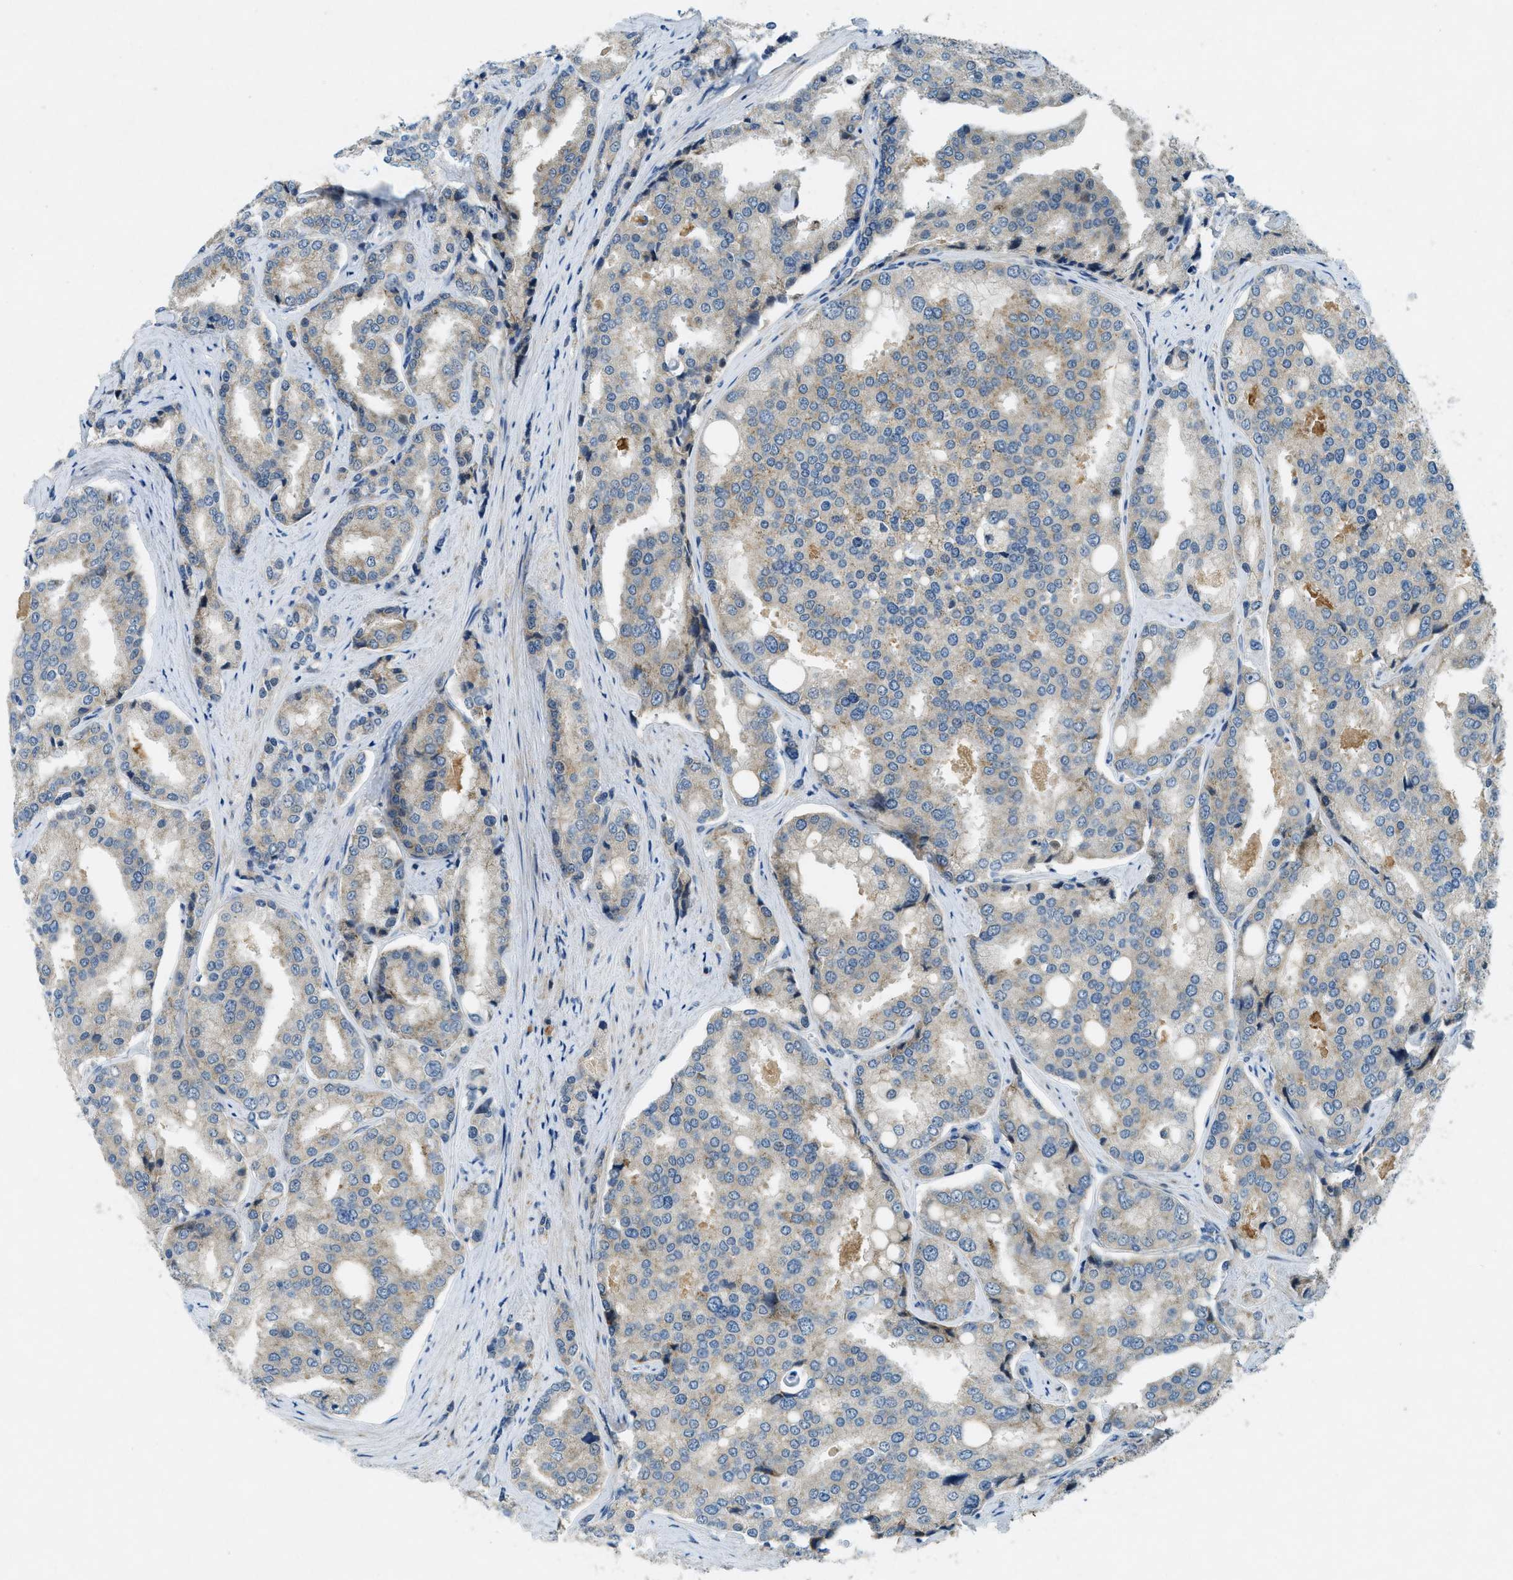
{"staining": {"intensity": "weak", "quantity": "<25%", "location": "cytoplasmic/membranous"}, "tissue": "prostate cancer", "cell_type": "Tumor cells", "image_type": "cancer", "snomed": [{"axis": "morphology", "description": "Adenocarcinoma, High grade"}, {"axis": "topography", "description": "Prostate"}], "caption": "Micrograph shows no significant protein positivity in tumor cells of prostate cancer.", "gene": "SNX14", "patient": {"sex": "male", "age": 50}}